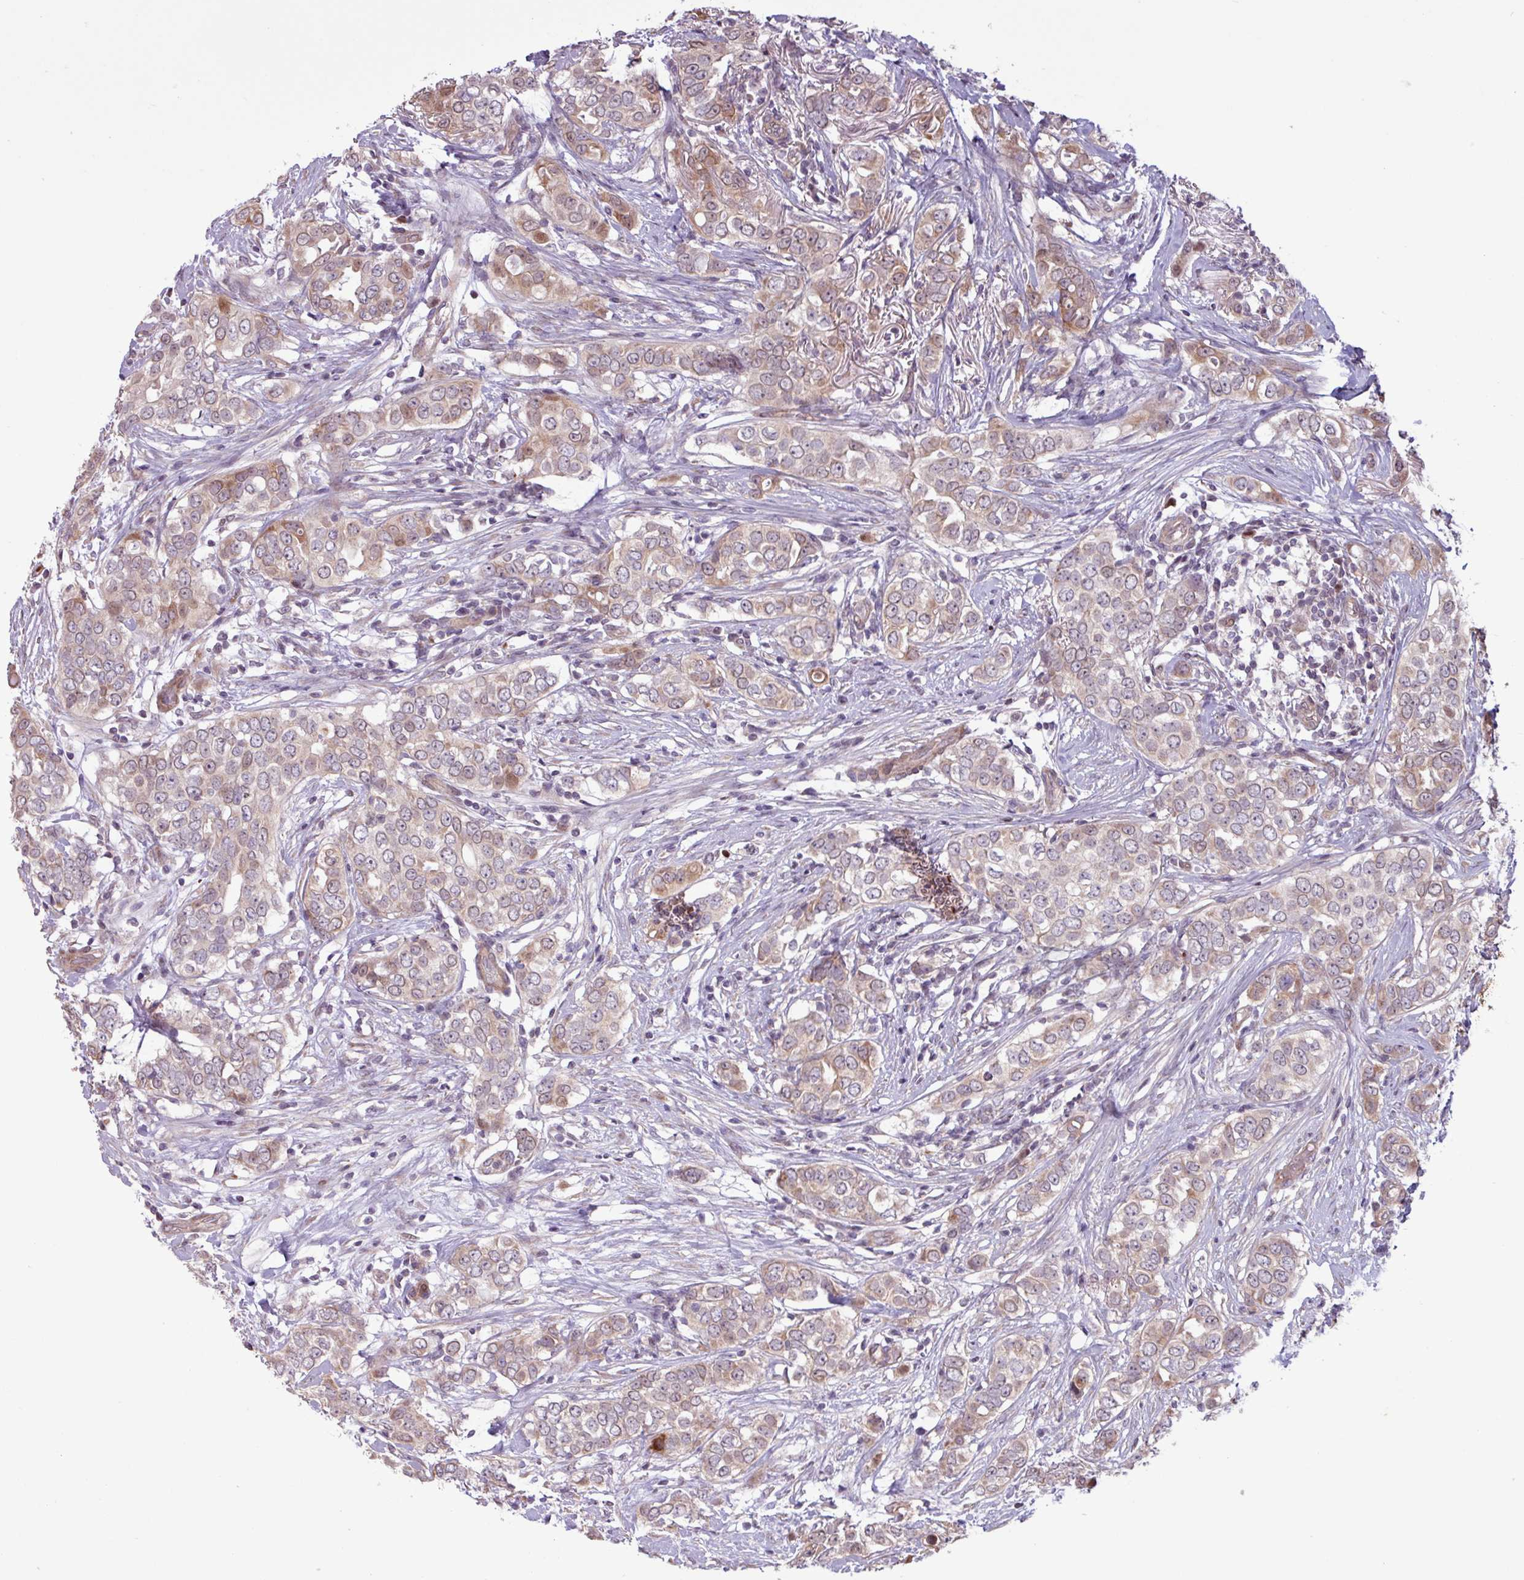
{"staining": {"intensity": "weak", "quantity": ">75%", "location": "cytoplasmic/membranous"}, "tissue": "breast cancer", "cell_type": "Tumor cells", "image_type": "cancer", "snomed": [{"axis": "morphology", "description": "Lobular carcinoma"}, {"axis": "topography", "description": "Breast"}], "caption": "This image shows immunohistochemistry staining of human lobular carcinoma (breast), with low weak cytoplasmic/membranous staining in about >75% of tumor cells.", "gene": "PDPR", "patient": {"sex": "female", "age": 51}}